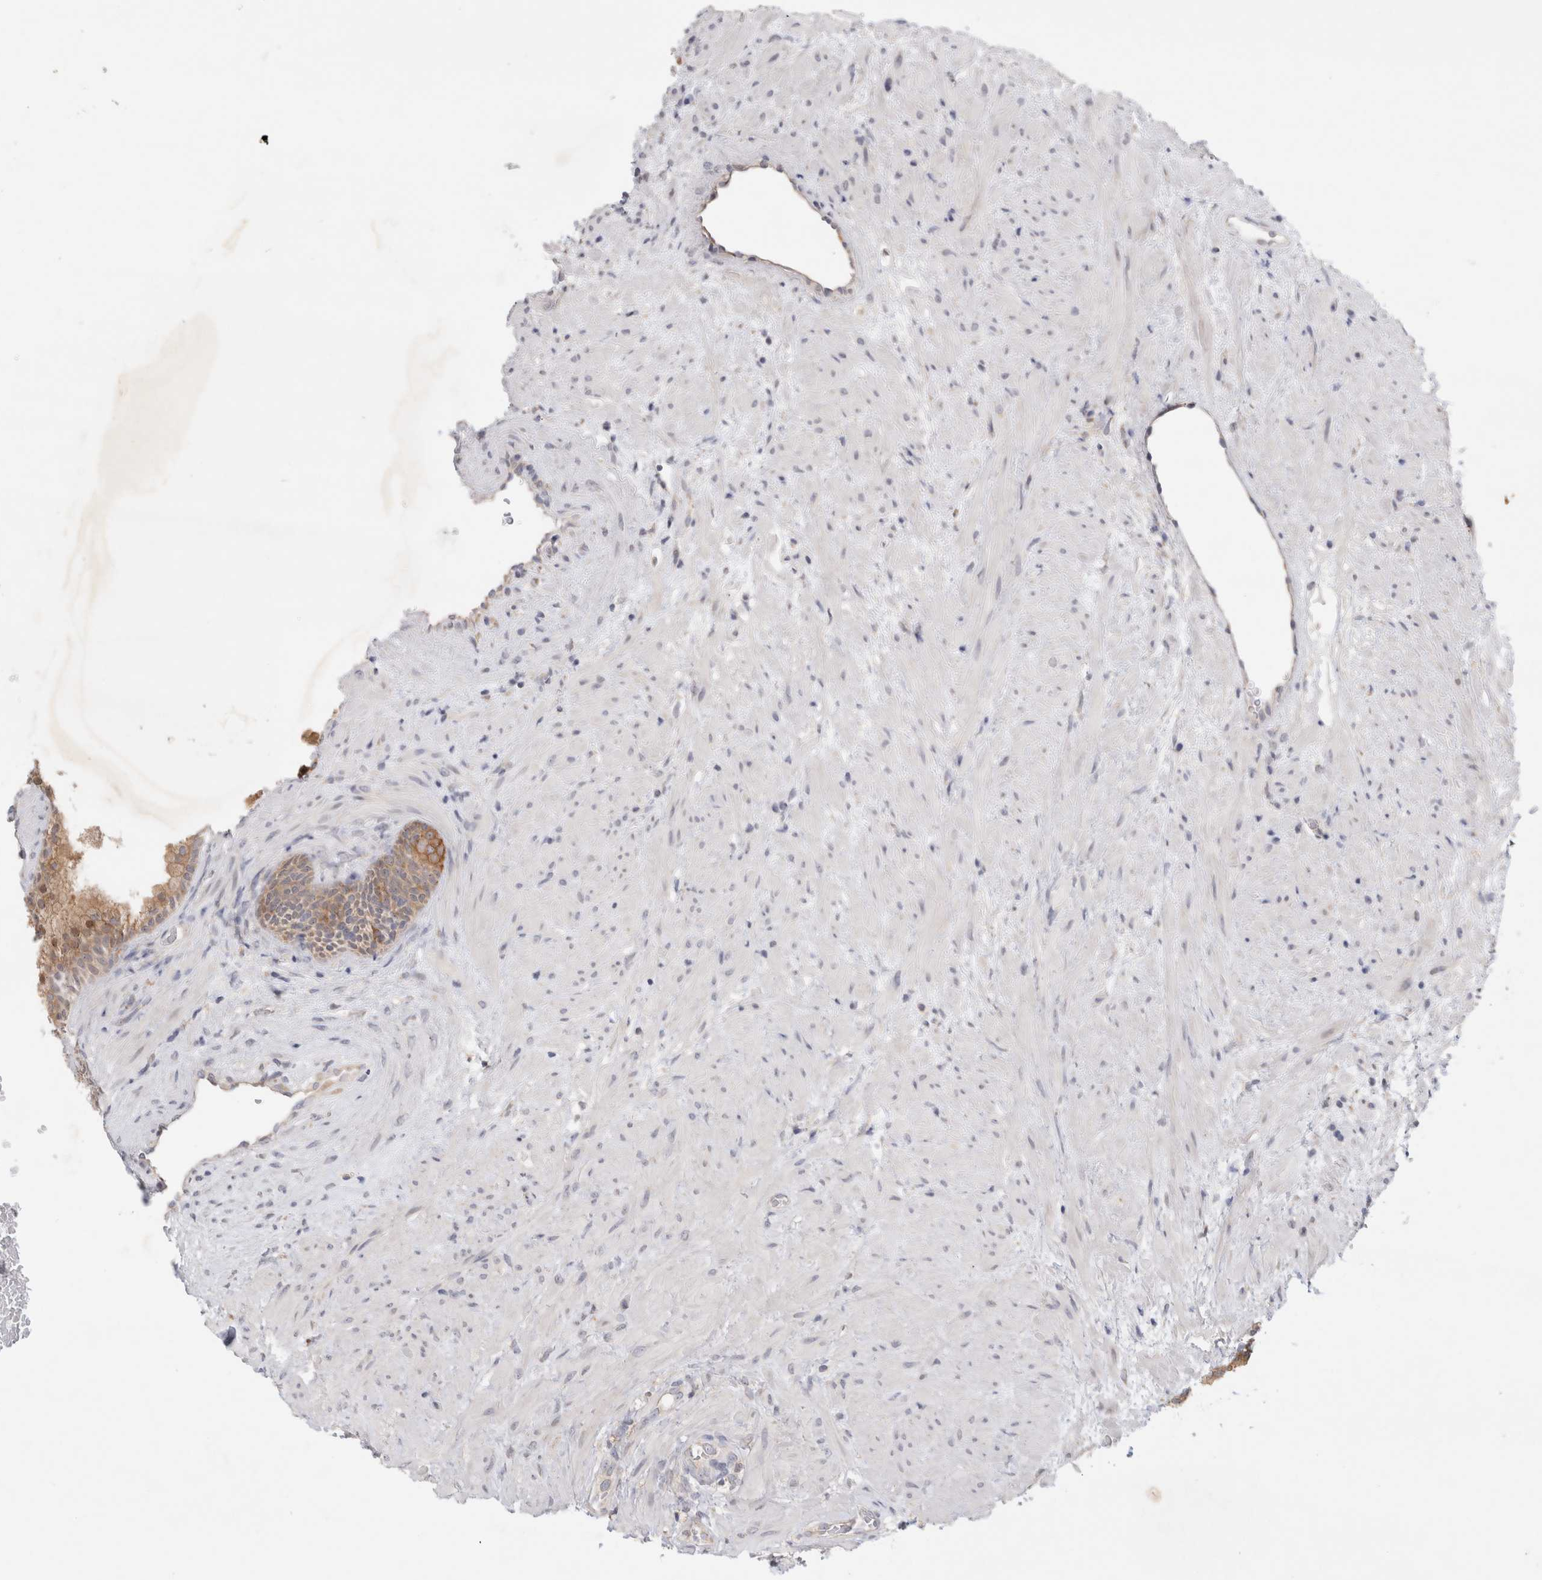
{"staining": {"intensity": "moderate", "quantity": ">75%", "location": "cytoplasmic/membranous"}, "tissue": "prostate", "cell_type": "Glandular cells", "image_type": "normal", "snomed": [{"axis": "morphology", "description": "Normal tissue, NOS"}, {"axis": "topography", "description": "Prostate"}], "caption": "Protein expression analysis of normal human prostate reveals moderate cytoplasmic/membranous expression in approximately >75% of glandular cells. Immunohistochemistry (ihc) stains the protein in brown and the nuclei are stained blue.", "gene": "NEDD4L", "patient": {"sex": "male", "age": 76}}